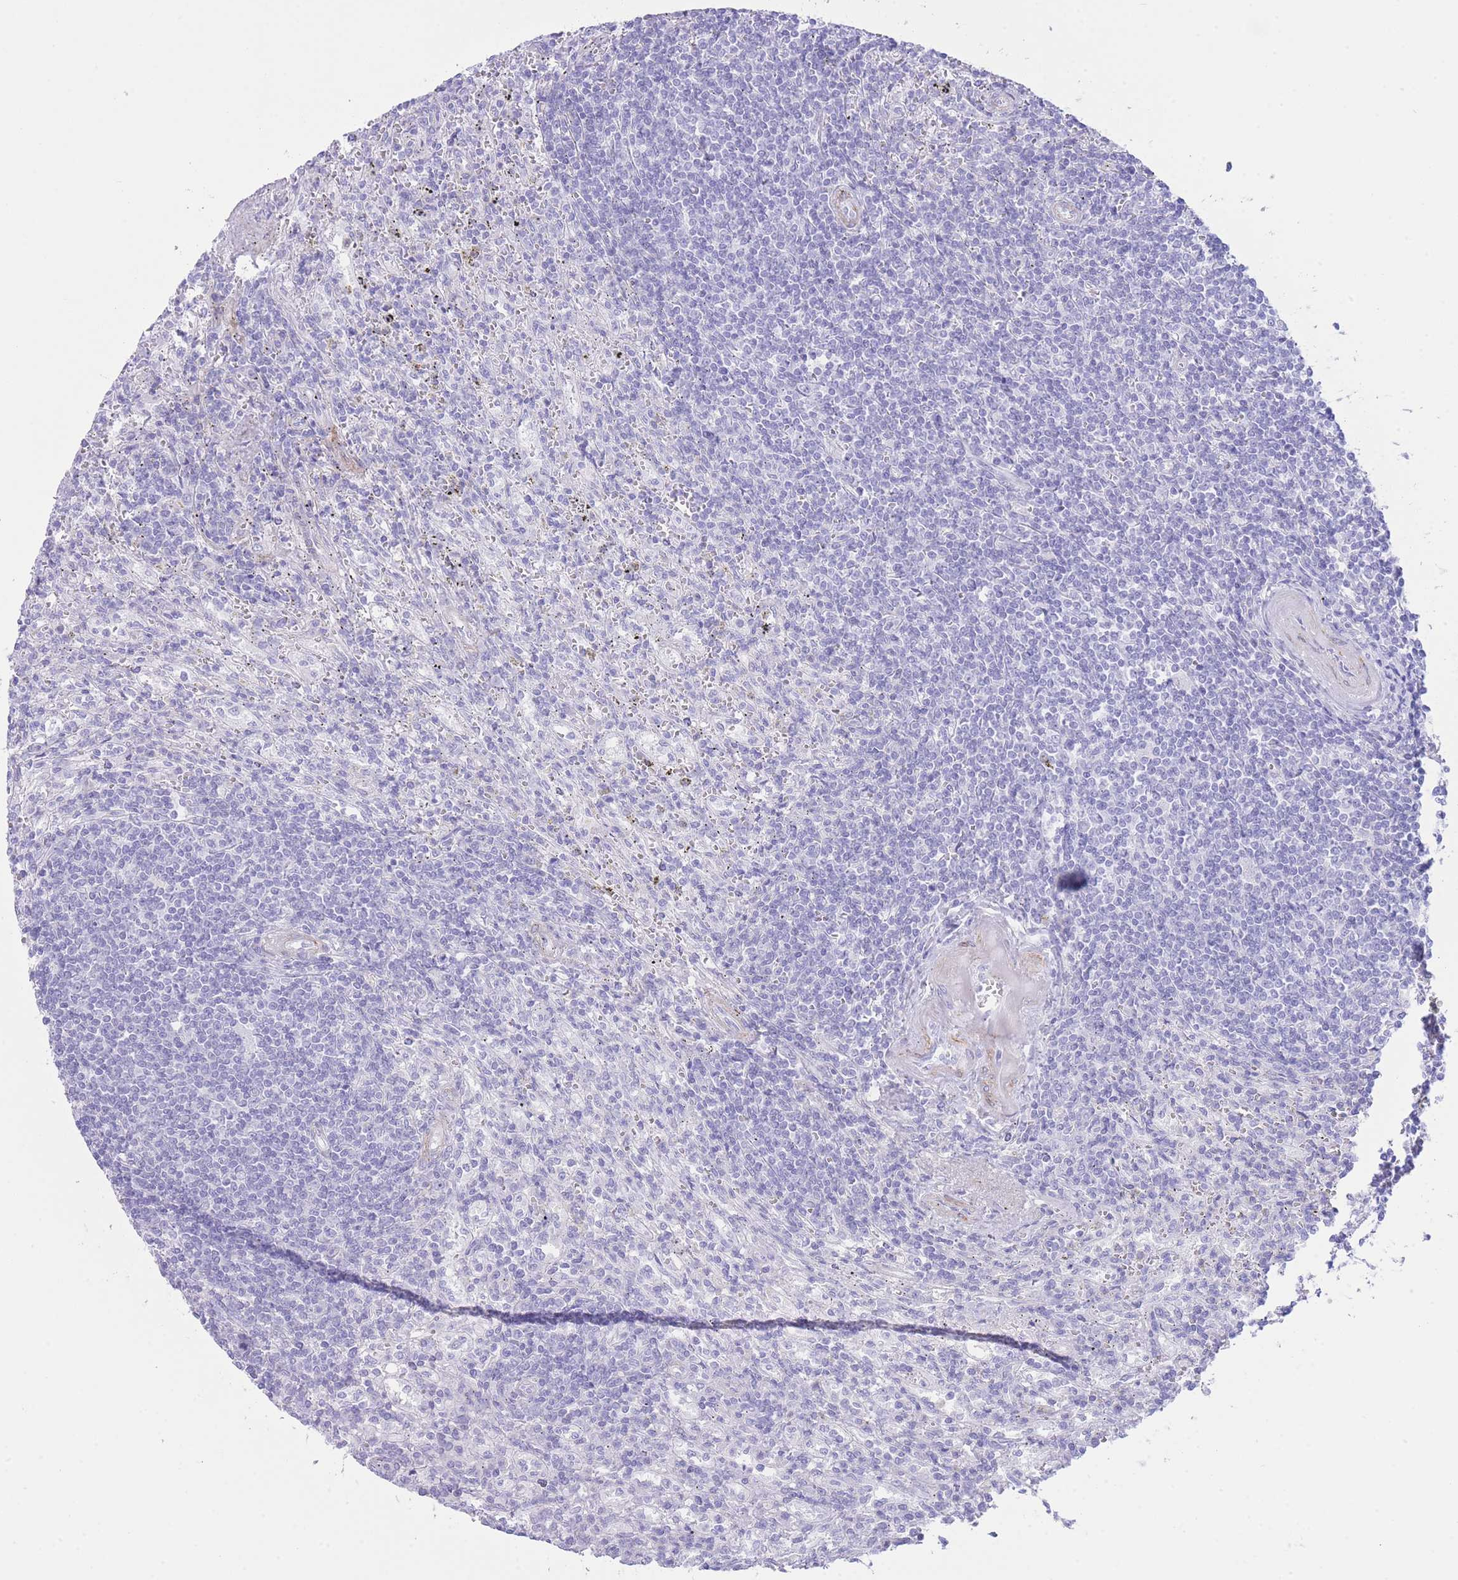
{"staining": {"intensity": "negative", "quantity": "none", "location": "none"}, "tissue": "lymphoma", "cell_type": "Tumor cells", "image_type": "cancer", "snomed": [{"axis": "morphology", "description": "Malignant lymphoma, non-Hodgkin's type, Low grade"}, {"axis": "topography", "description": "Spleen"}], "caption": "This is an immunohistochemistry (IHC) photomicrograph of human low-grade malignant lymphoma, non-Hodgkin's type. There is no staining in tumor cells.", "gene": "VWA8", "patient": {"sex": "male", "age": 76}}